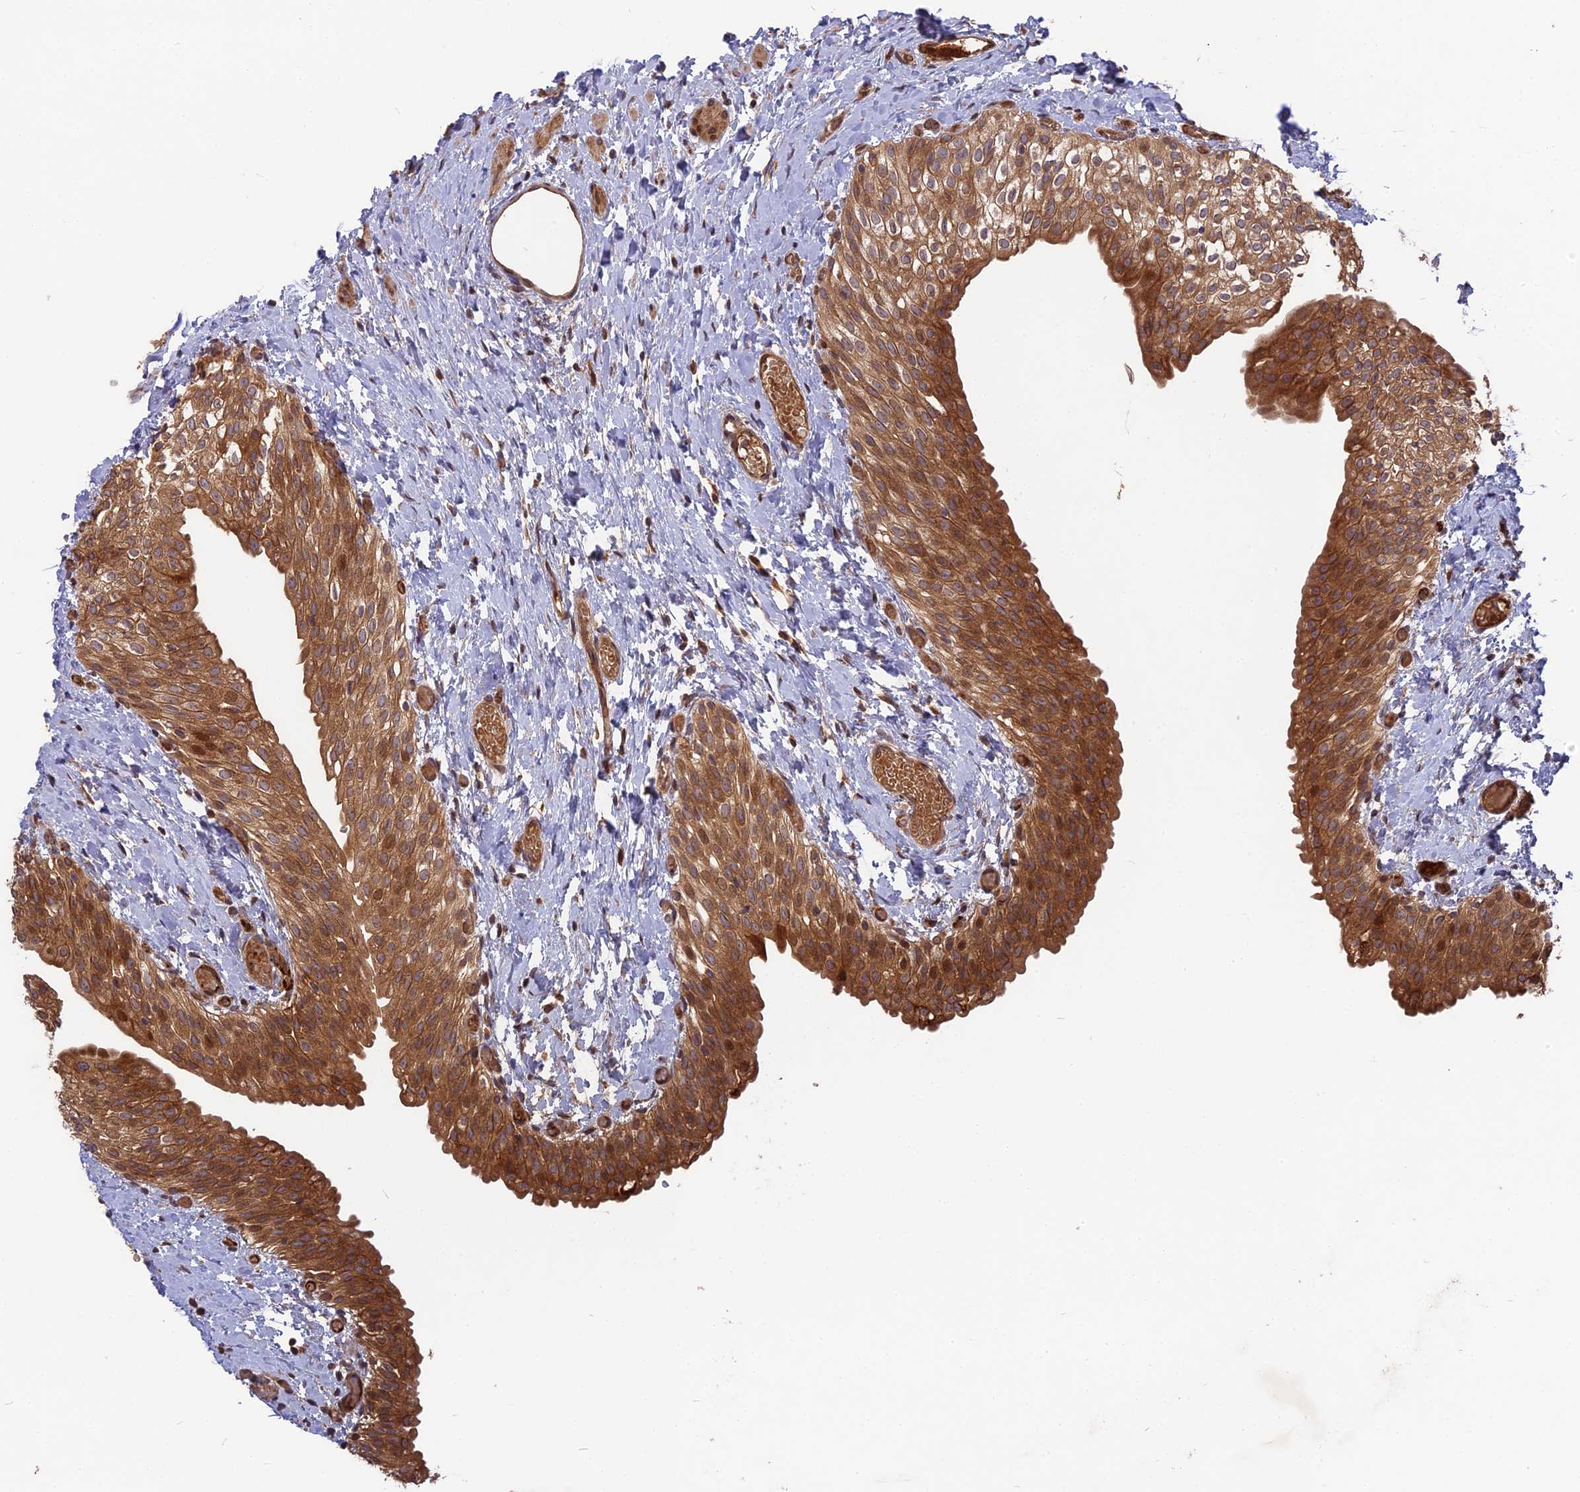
{"staining": {"intensity": "moderate", "quantity": ">75%", "location": "cytoplasmic/membranous"}, "tissue": "urinary bladder", "cell_type": "Urothelial cells", "image_type": "normal", "snomed": [{"axis": "morphology", "description": "Normal tissue, NOS"}, {"axis": "topography", "description": "Urinary bladder"}], "caption": "A brown stain shows moderate cytoplasmic/membranous staining of a protein in urothelial cells of unremarkable urinary bladder. (Brightfield microscopy of DAB IHC at high magnification).", "gene": "TMUB2", "patient": {"sex": "male", "age": 1}}